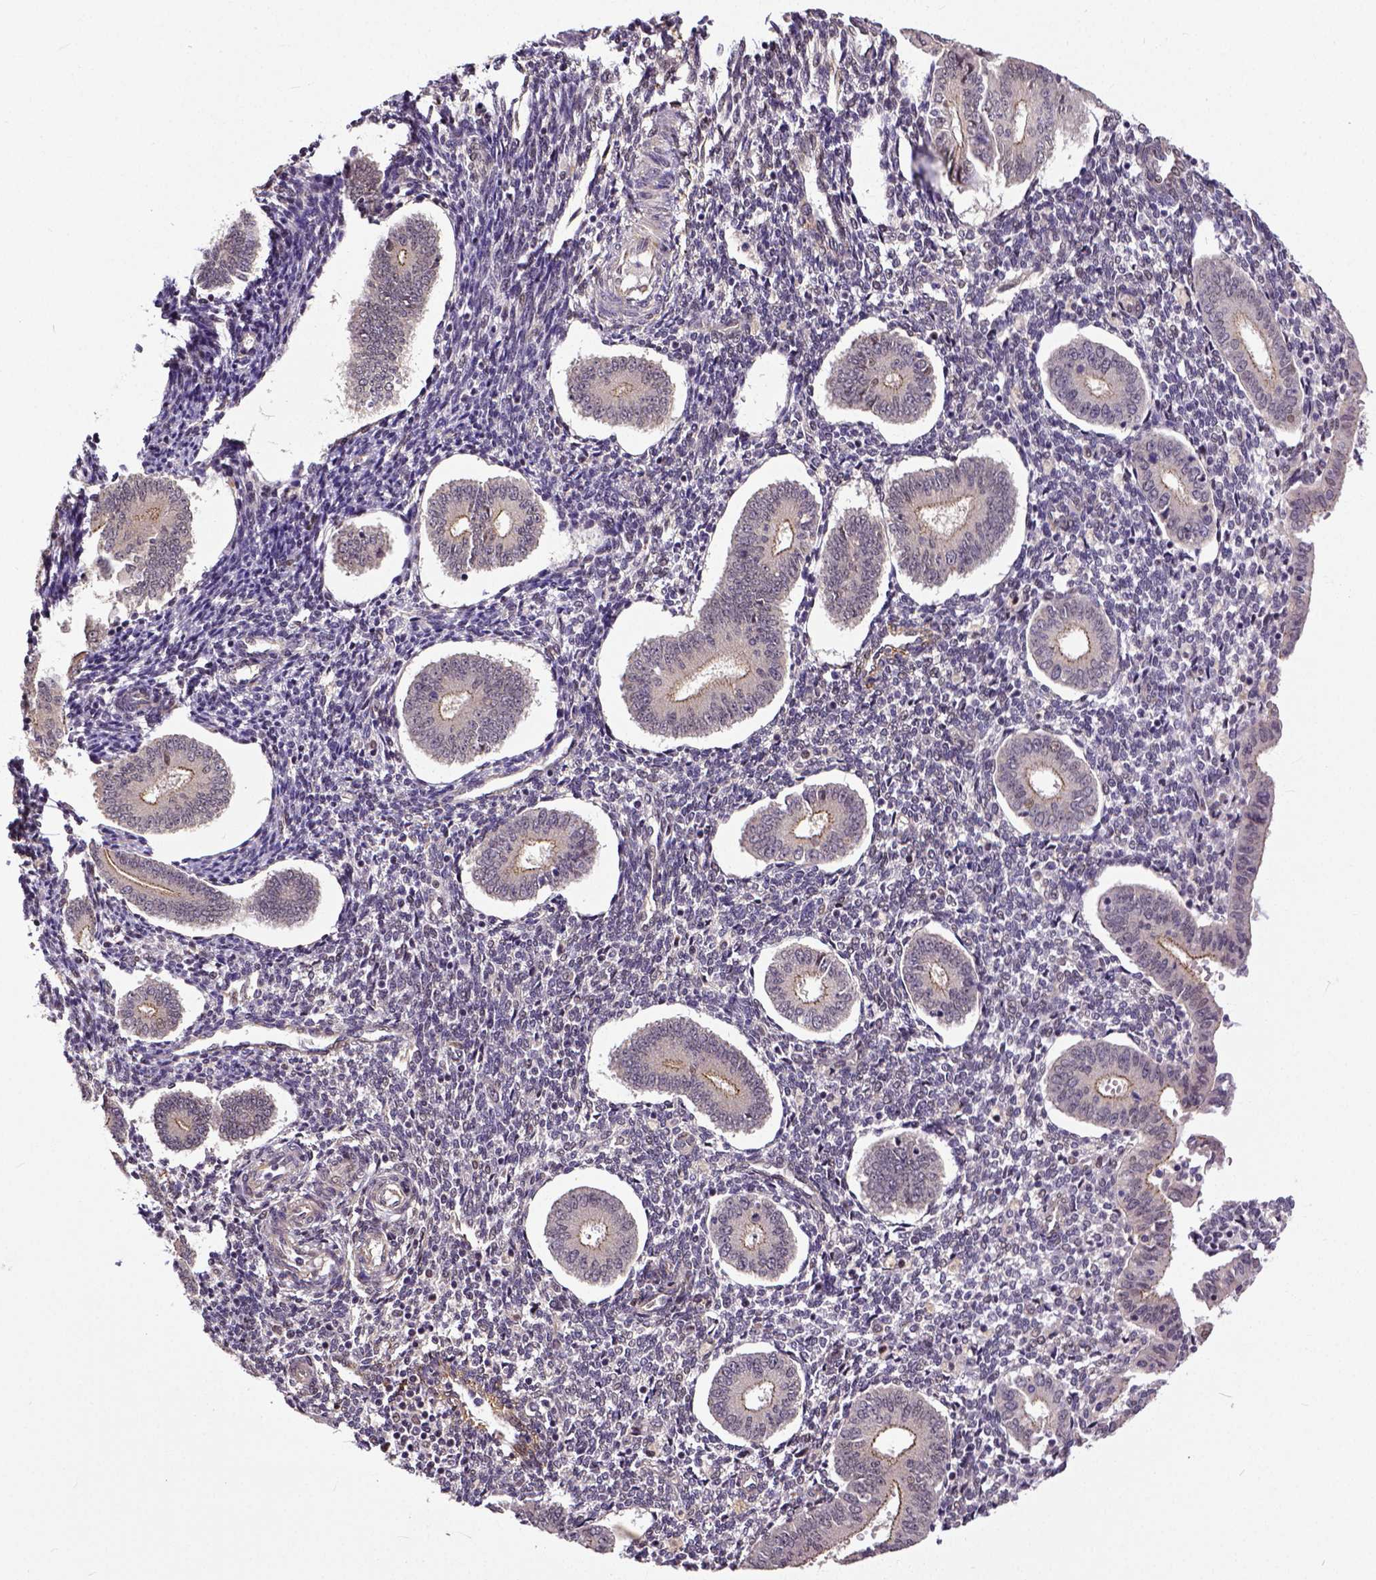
{"staining": {"intensity": "negative", "quantity": "none", "location": "none"}, "tissue": "endometrium", "cell_type": "Cells in endometrial stroma", "image_type": "normal", "snomed": [{"axis": "morphology", "description": "Normal tissue, NOS"}, {"axis": "topography", "description": "Endometrium"}], "caption": "DAB immunohistochemical staining of normal human endometrium shows no significant positivity in cells in endometrial stroma.", "gene": "DICER1", "patient": {"sex": "female", "age": 40}}